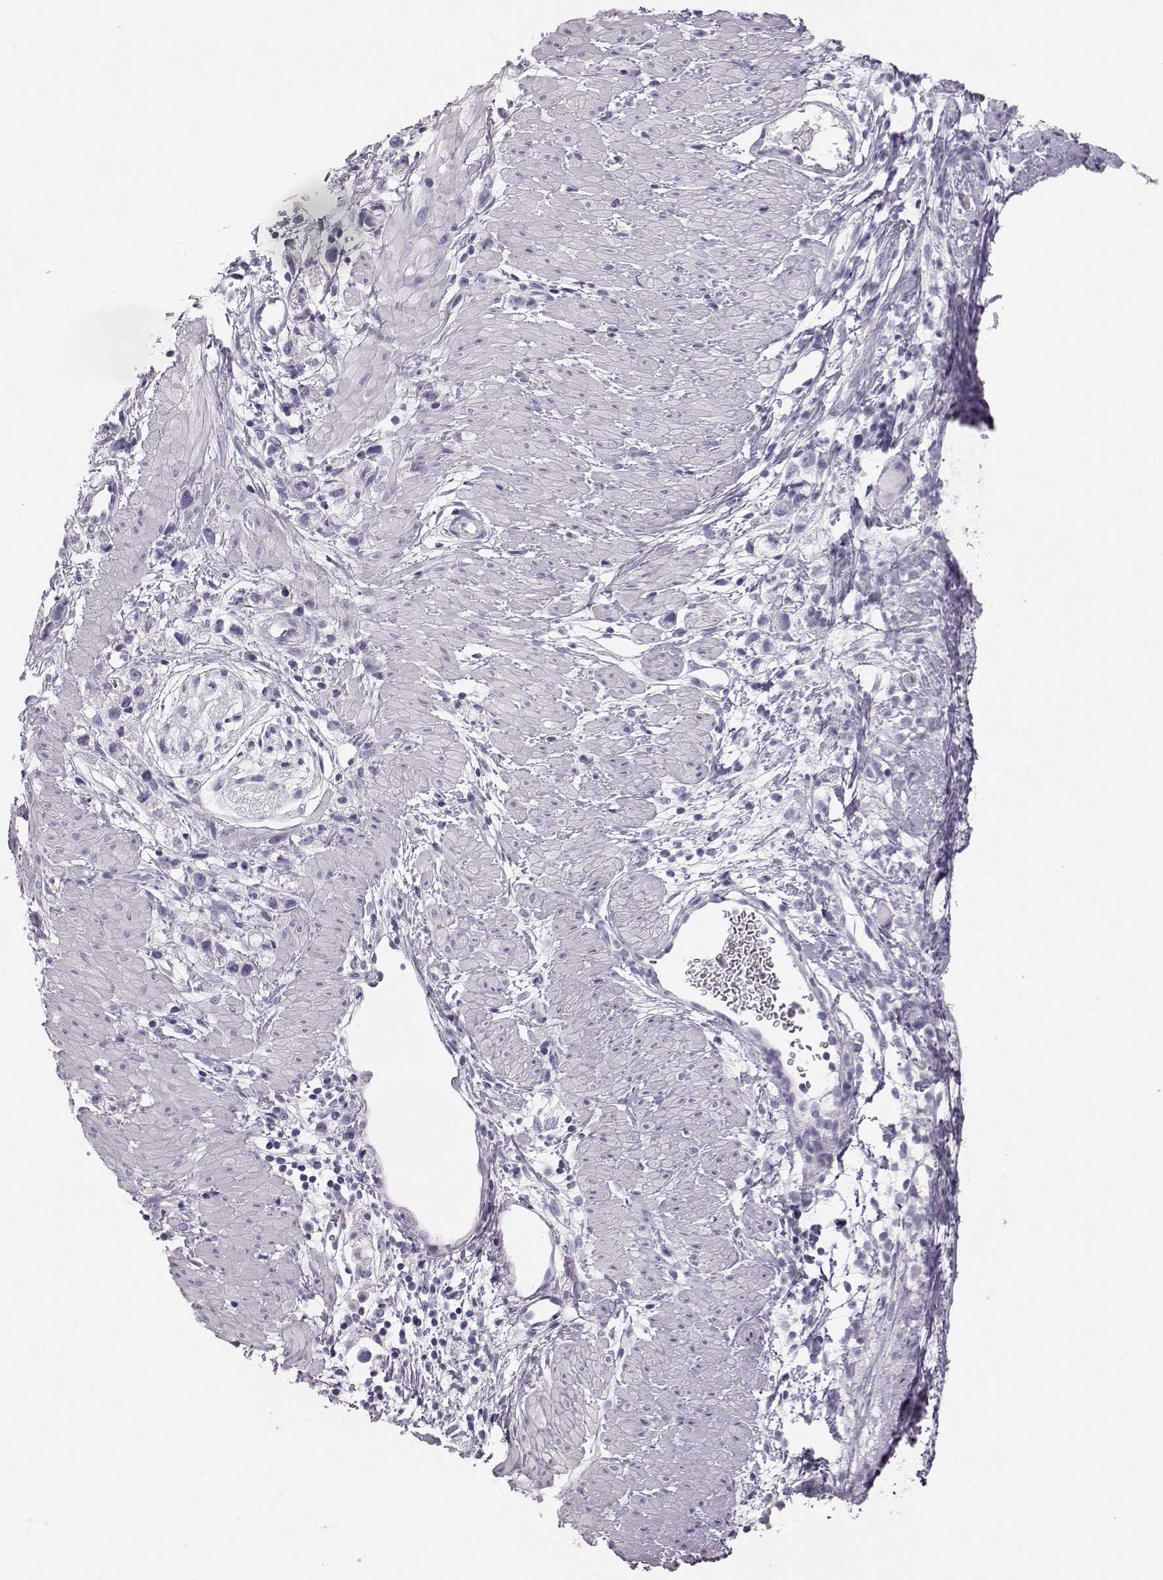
{"staining": {"intensity": "negative", "quantity": "none", "location": "none"}, "tissue": "stomach cancer", "cell_type": "Tumor cells", "image_type": "cancer", "snomed": [{"axis": "morphology", "description": "Adenocarcinoma, NOS"}, {"axis": "topography", "description": "Stomach"}], "caption": "IHC image of neoplastic tissue: human adenocarcinoma (stomach) stained with DAB displays no significant protein positivity in tumor cells. (Immunohistochemistry, brightfield microscopy, high magnification).", "gene": "BFSP2", "patient": {"sex": "female", "age": 59}}